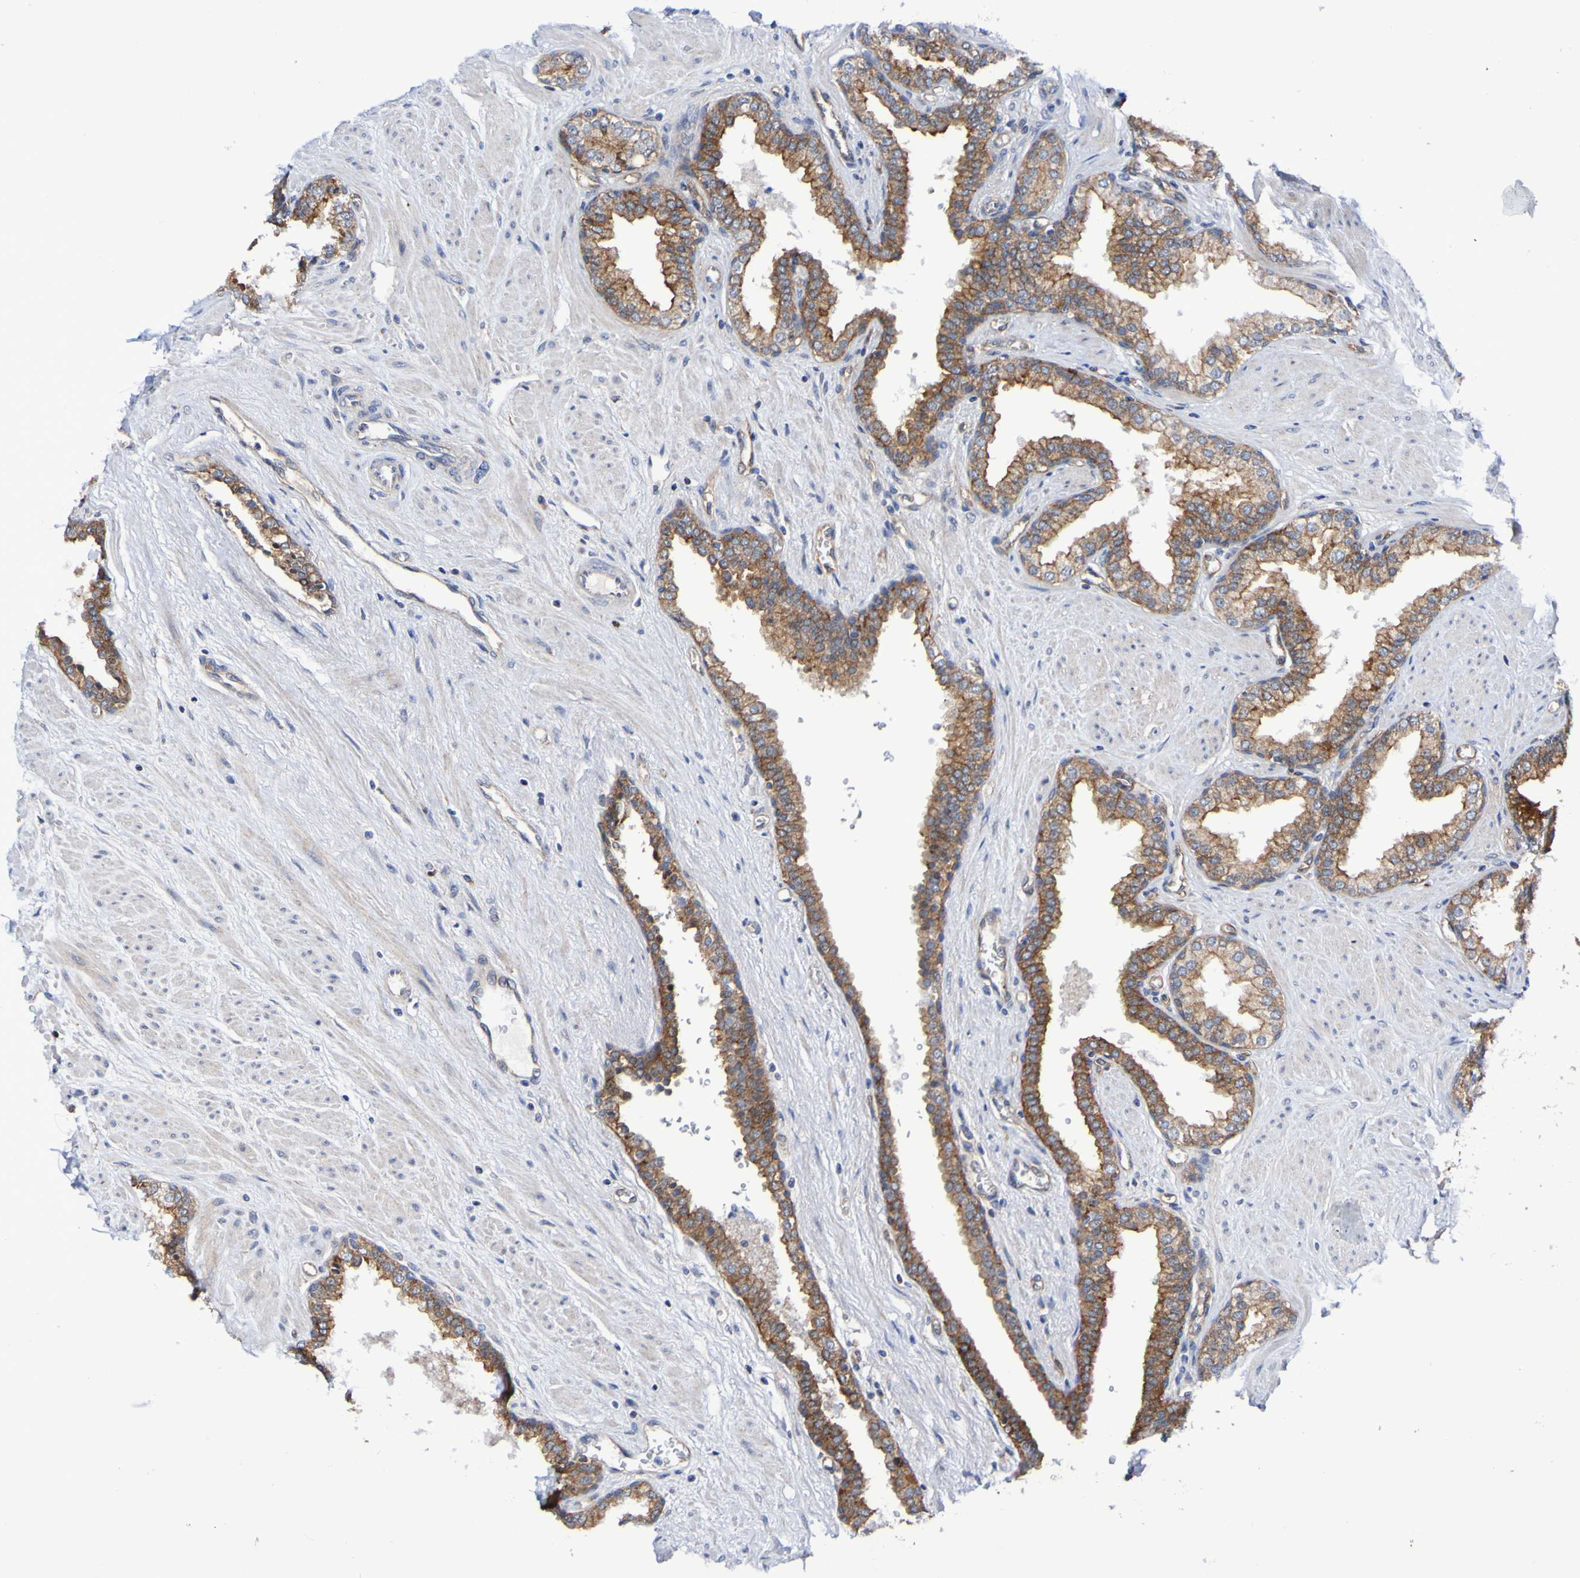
{"staining": {"intensity": "moderate", "quantity": ">75%", "location": "cytoplasmic/membranous"}, "tissue": "prostate", "cell_type": "Glandular cells", "image_type": "normal", "snomed": [{"axis": "morphology", "description": "Normal tissue, NOS"}, {"axis": "topography", "description": "Prostate"}], "caption": "High-magnification brightfield microscopy of unremarkable prostate stained with DAB (3,3'-diaminobenzidine) (brown) and counterstained with hematoxylin (blue). glandular cells exhibit moderate cytoplasmic/membranous expression is appreciated in approximately>75% of cells.", "gene": "GJB1", "patient": {"sex": "male", "age": 51}}